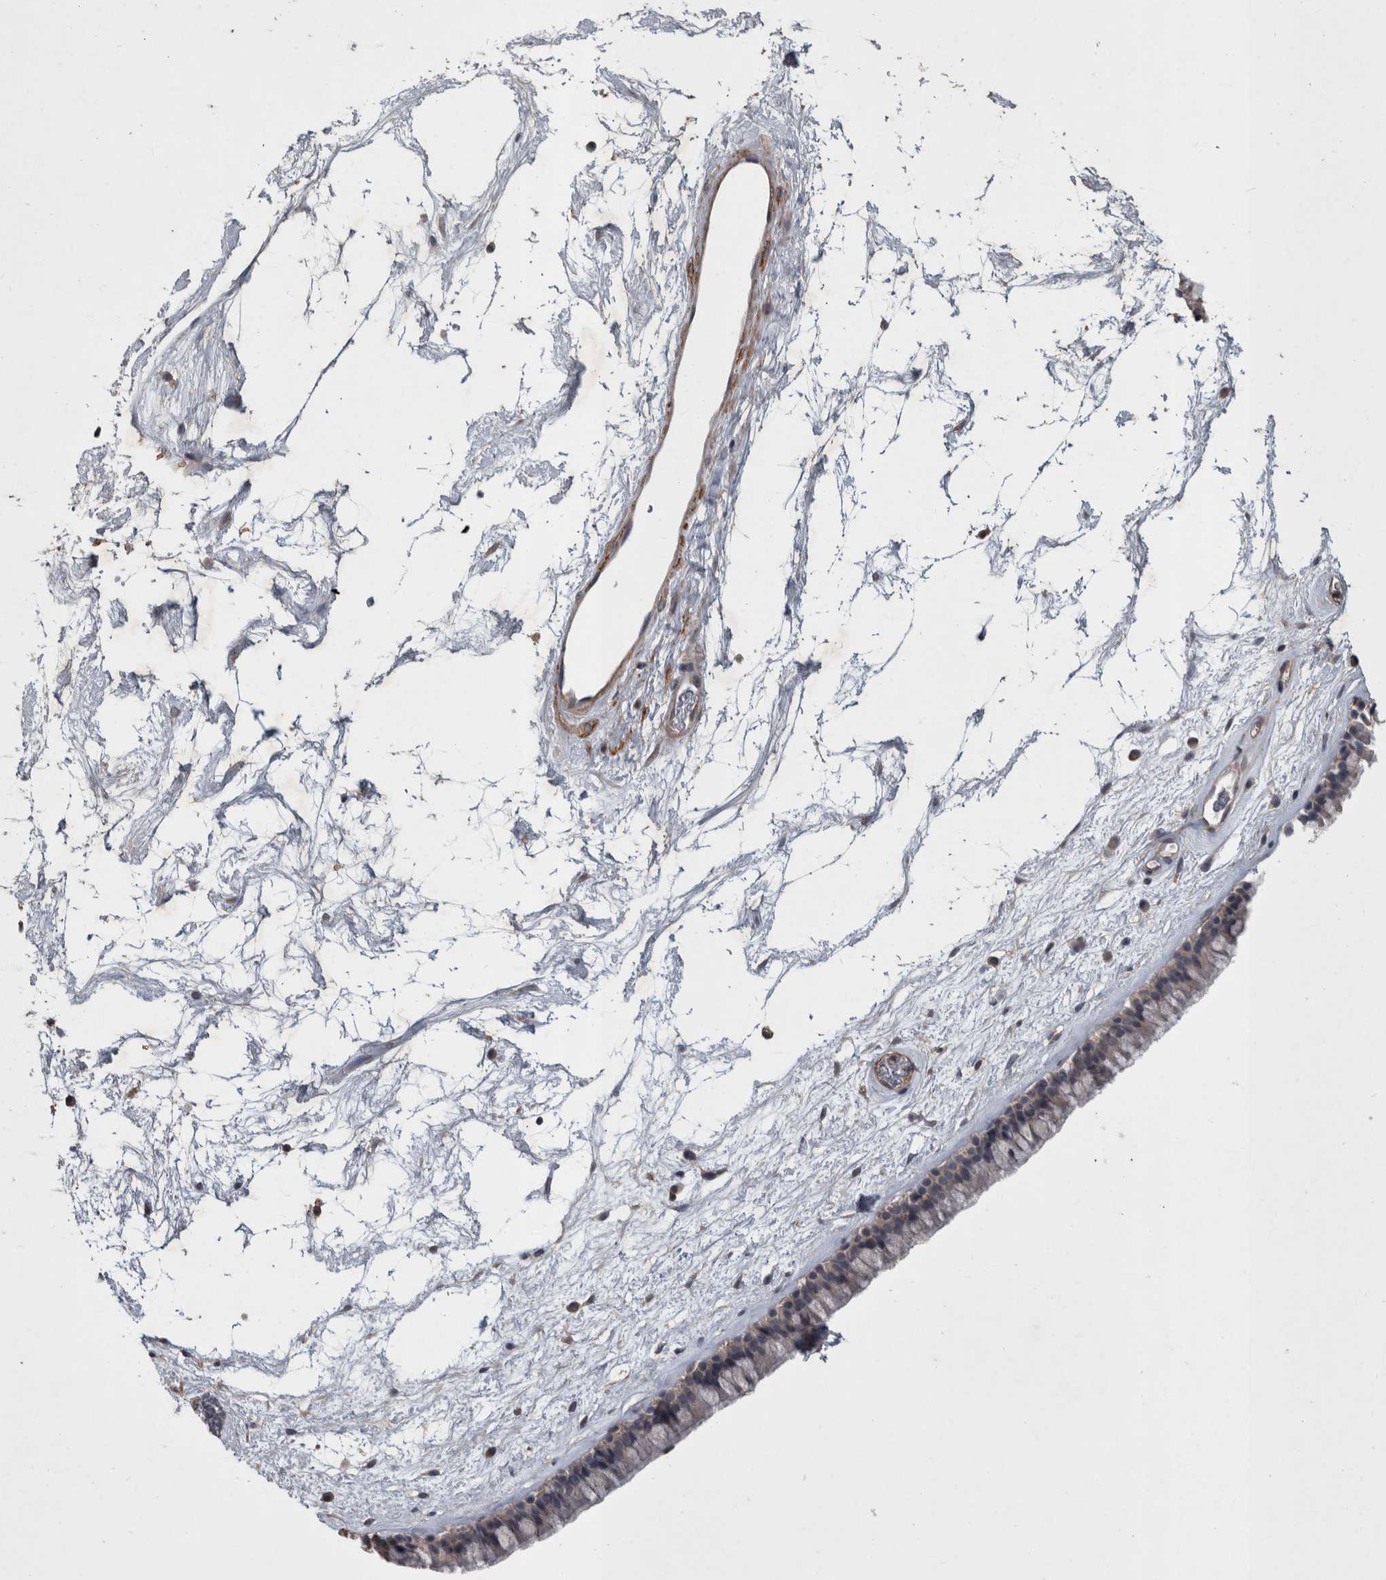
{"staining": {"intensity": "weak", "quantity": "<25%", "location": "cytoplasmic/membranous"}, "tissue": "nasopharynx", "cell_type": "Respiratory epithelial cells", "image_type": "normal", "snomed": [{"axis": "morphology", "description": "Normal tissue, NOS"}, {"axis": "morphology", "description": "Inflammation, NOS"}, {"axis": "topography", "description": "Nasopharynx"}], "caption": "Nasopharynx stained for a protein using immunohistochemistry (IHC) shows no expression respiratory epithelial cells.", "gene": "SPATA48", "patient": {"sex": "male", "age": 48}}